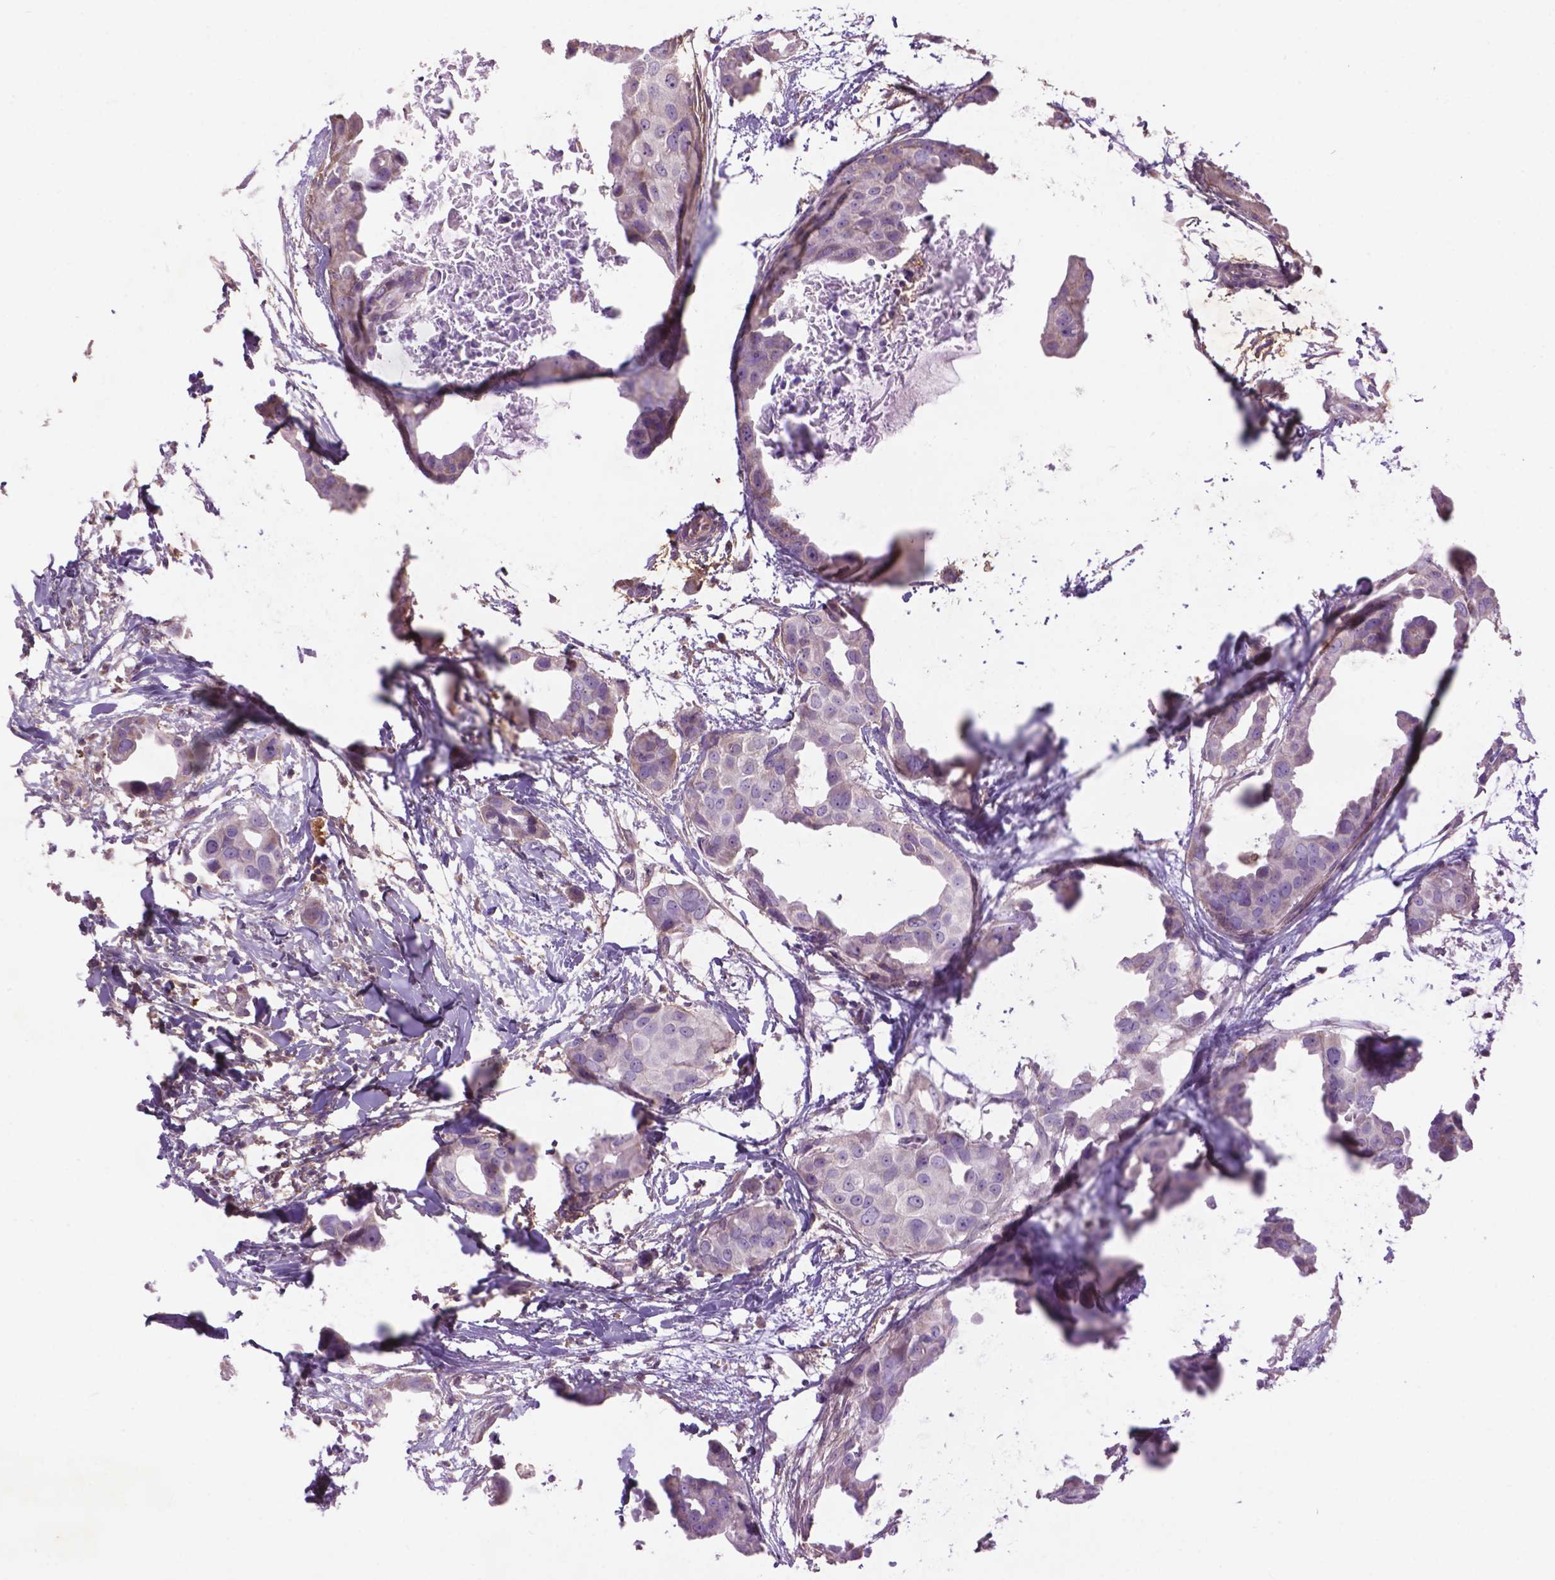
{"staining": {"intensity": "negative", "quantity": "none", "location": "none"}, "tissue": "breast cancer", "cell_type": "Tumor cells", "image_type": "cancer", "snomed": [{"axis": "morphology", "description": "Duct carcinoma"}, {"axis": "topography", "description": "Breast"}], "caption": "DAB immunohistochemical staining of breast cancer (infiltrating ductal carcinoma) displays no significant expression in tumor cells. (Stains: DAB immunohistochemistry with hematoxylin counter stain, Microscopy: brightfield microscopy at high magnification).", "gene": "LRRC3C", "patient": {"sex": "female", "age": 38}}